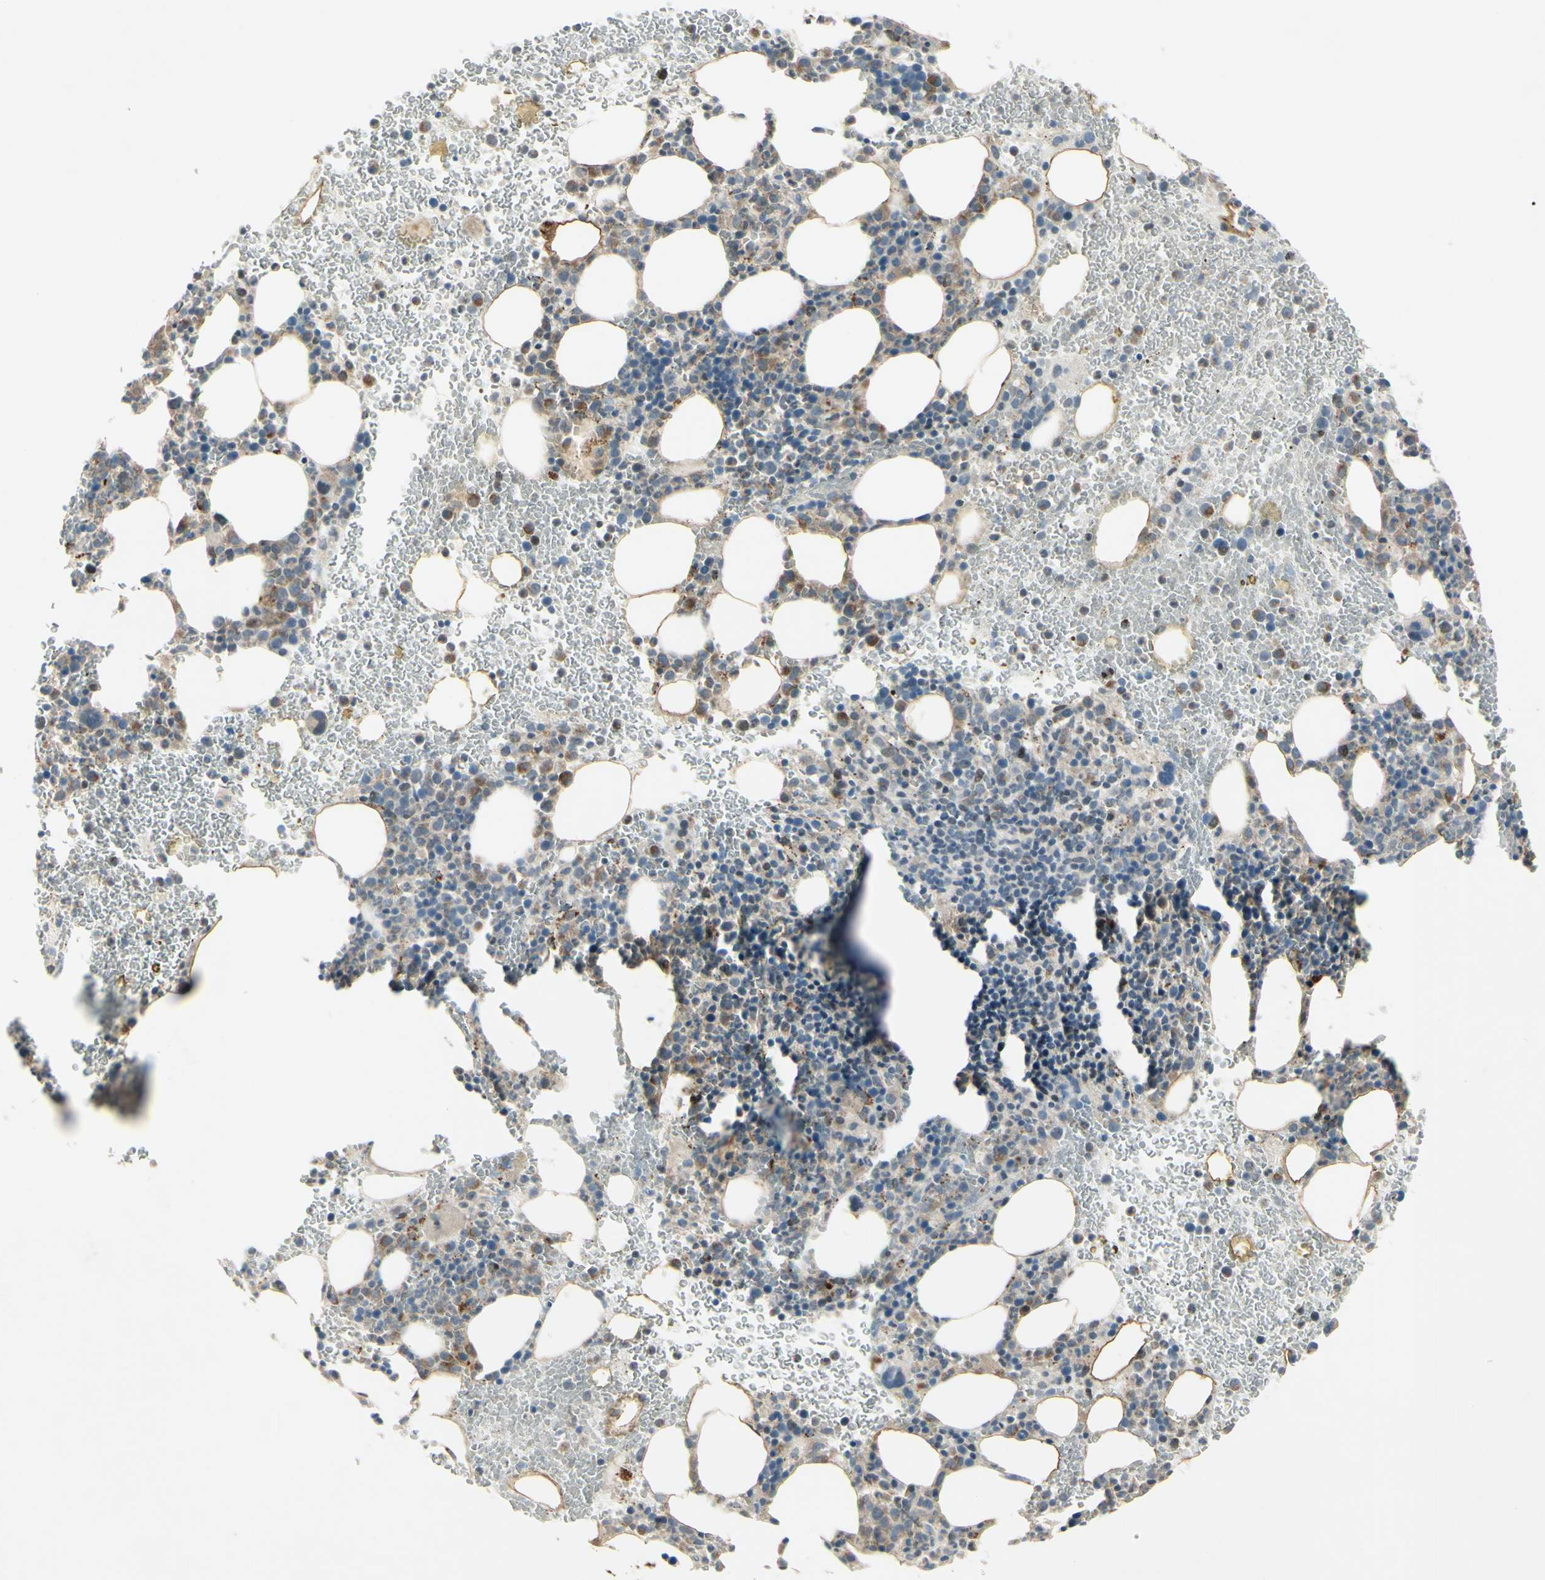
{"staining": {"intensity": "moderate", "quantity": "25%-75%", "location": "cytoplasmic/membranous"}, "tissue": "bone marrow", "cell_type": "Hematopoietic cells", "image_type": "normal", "snomed": [{"axis": "morphology", "description": "Normal tissue, NOS"}, {"axis": "morphology", "description": "Inflammation, NOS"}, {"axis": "topography", "description": "Bone marrow"}], "caption": "The histopathology image reveals a brown stain indicating the presence of a protein in the cytoplasmic/membranous of hematopoietic cells in bone marrow. Nuclei are stained in blue.", "gene": "FGFR2", "patient": {"sex": "female", "age": 54}}